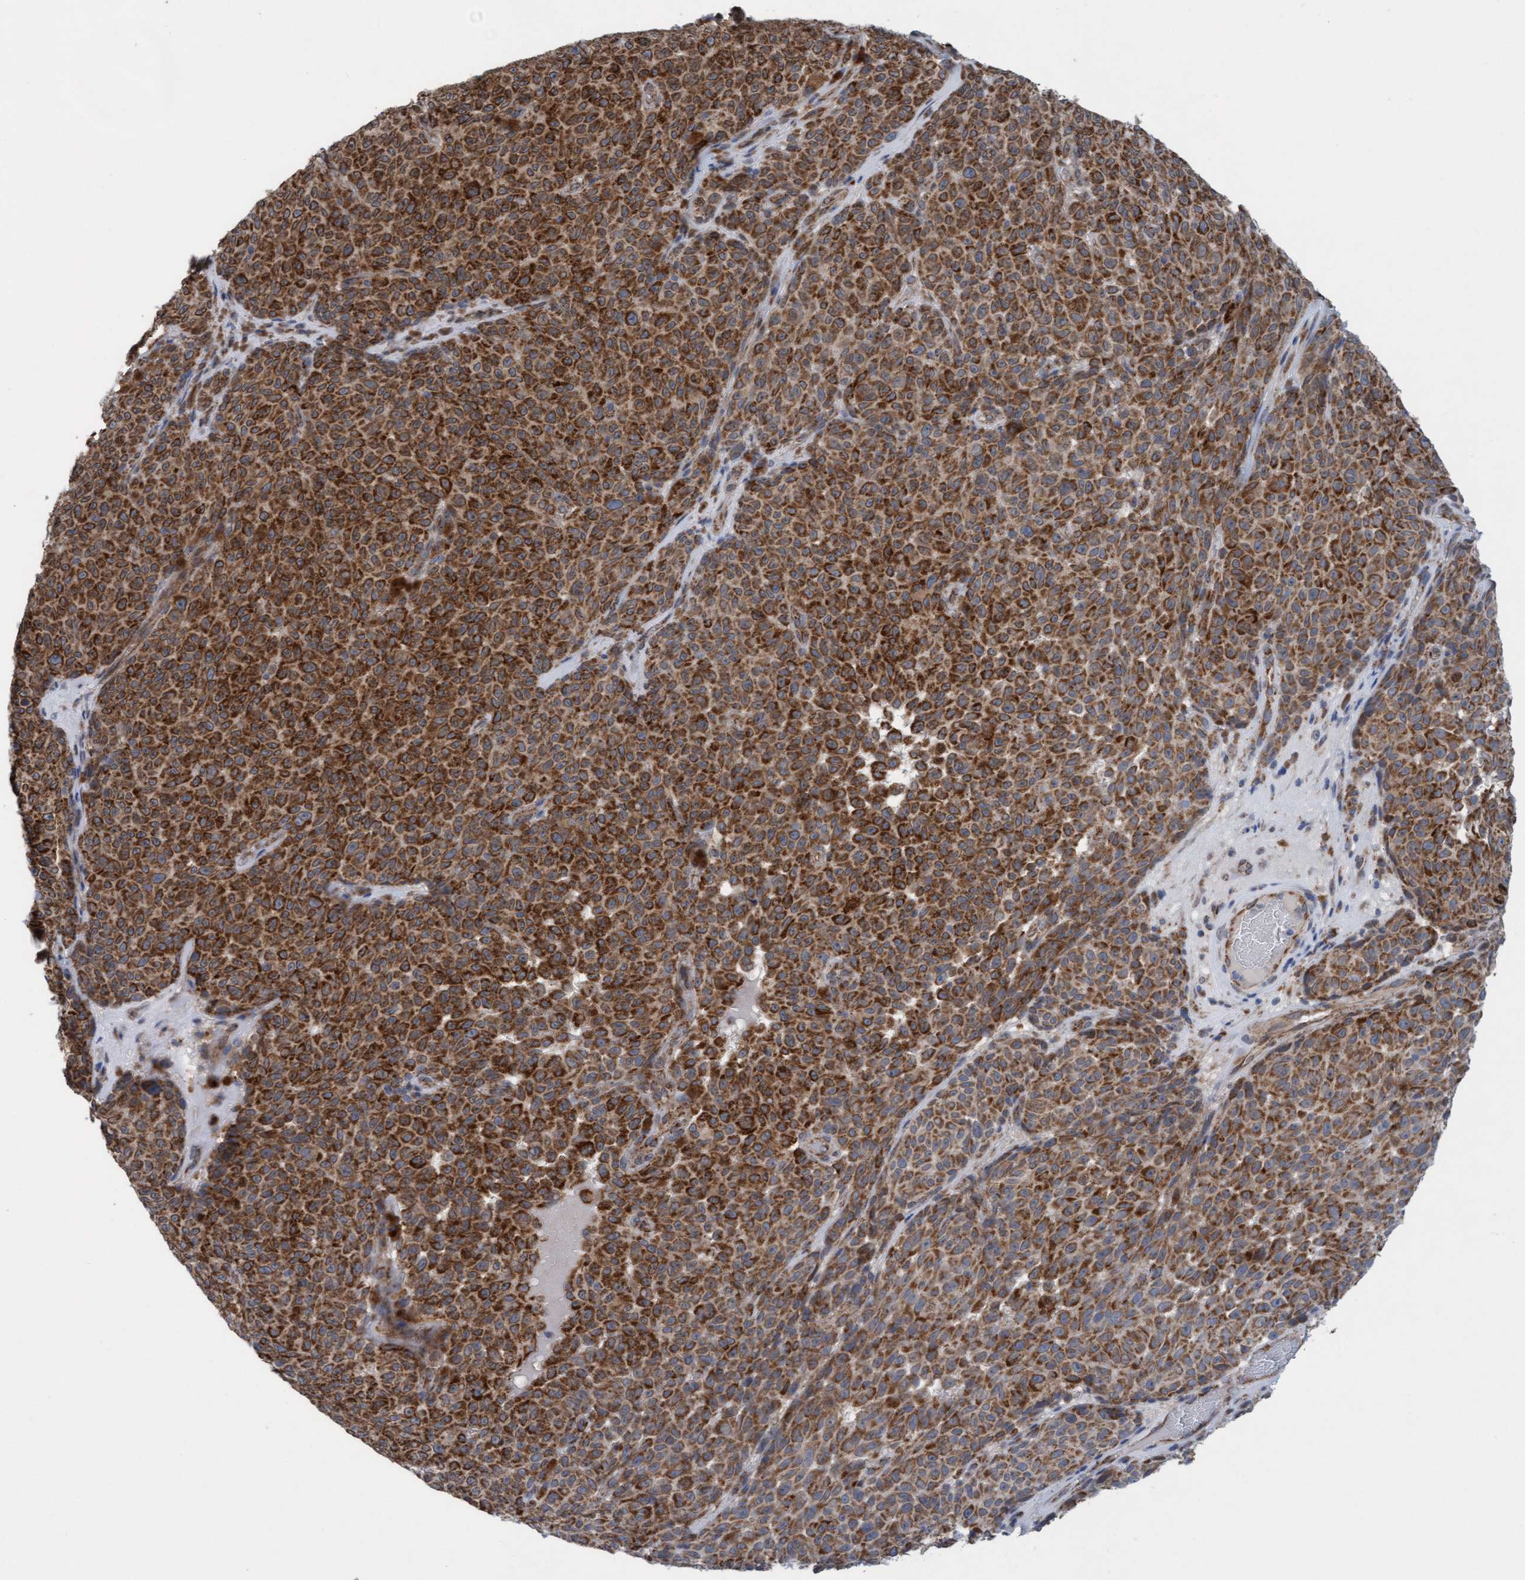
{"staining": {"intensity": "strong", "quantity": ">75%", "location": "cytoplasmic/membranous"}, "tissue": "melanoma", "cell_type": "Tumor cells", "image_type": "cancer", "snomed": [{"axis": "morphology", "description": "Malignant melanoma, NOS"}, {"axis": "topography", "description": "Skin"}], "caption": "Immunohistochemical staining of melanoma exhibits high levels of strong cytoplasmic/membranous expression in approximately >75% of tumor cells.", "gene": "MRPS23", "patient": {"sex": "female", "age": 82}}